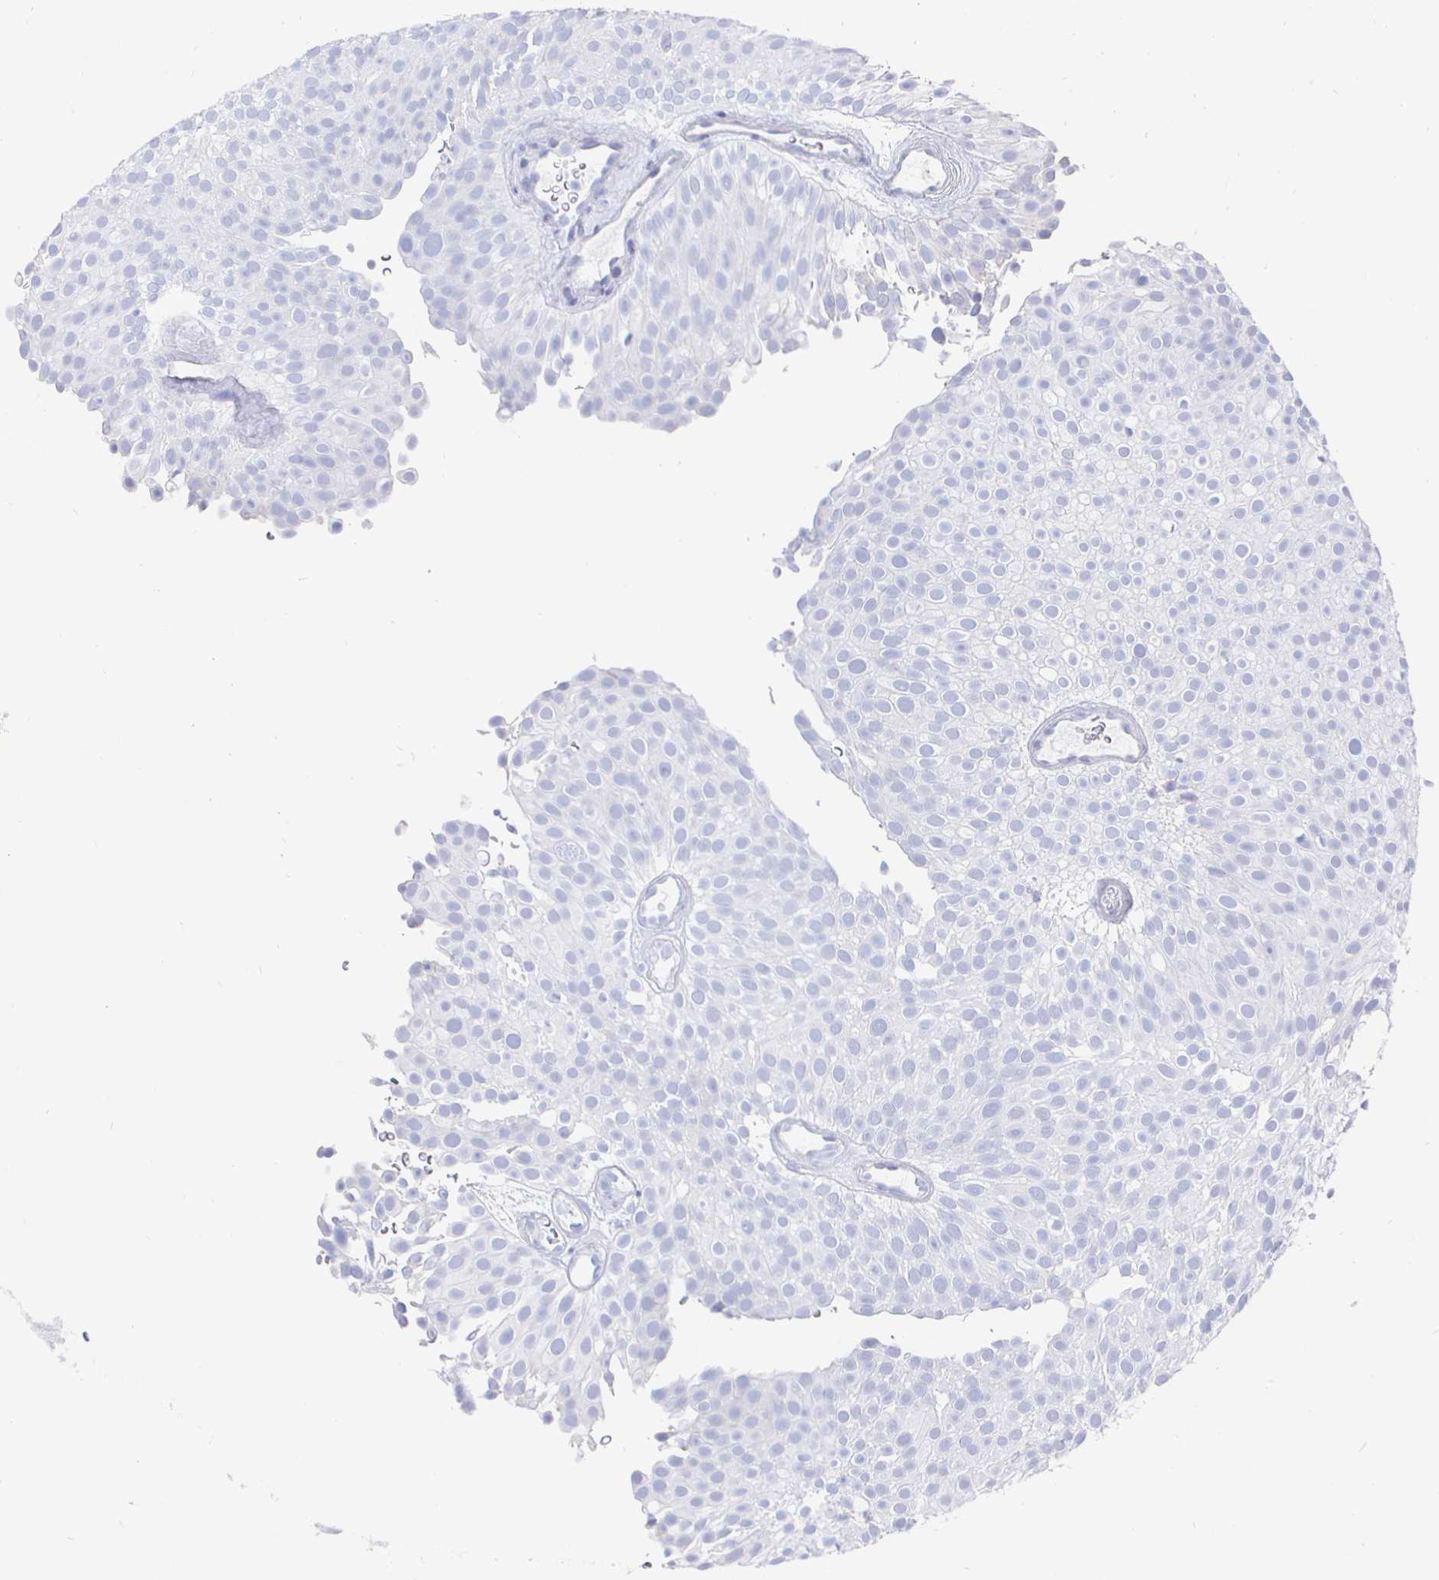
{"staining": {"intensity": "negative", "quantity": "none", "location": "none"}, "tissue": "urothelial cancer", "cell_type": "Tumor cells", "image_type": "cancer", "snomed": [{"axis": "morphology", "description": "Urothelial carcinoma, Low grade"}, {"axis": "topography", "description": "Urinary bladder"}], "caption": "DAB (3,3'-diaminobenzidine) immunohistochemical staining of urothelial cancer demonstrates no significant positivity in tumor cells.", "gene": "CLCA1", "patient": {"sex": "male", "age": 78}}